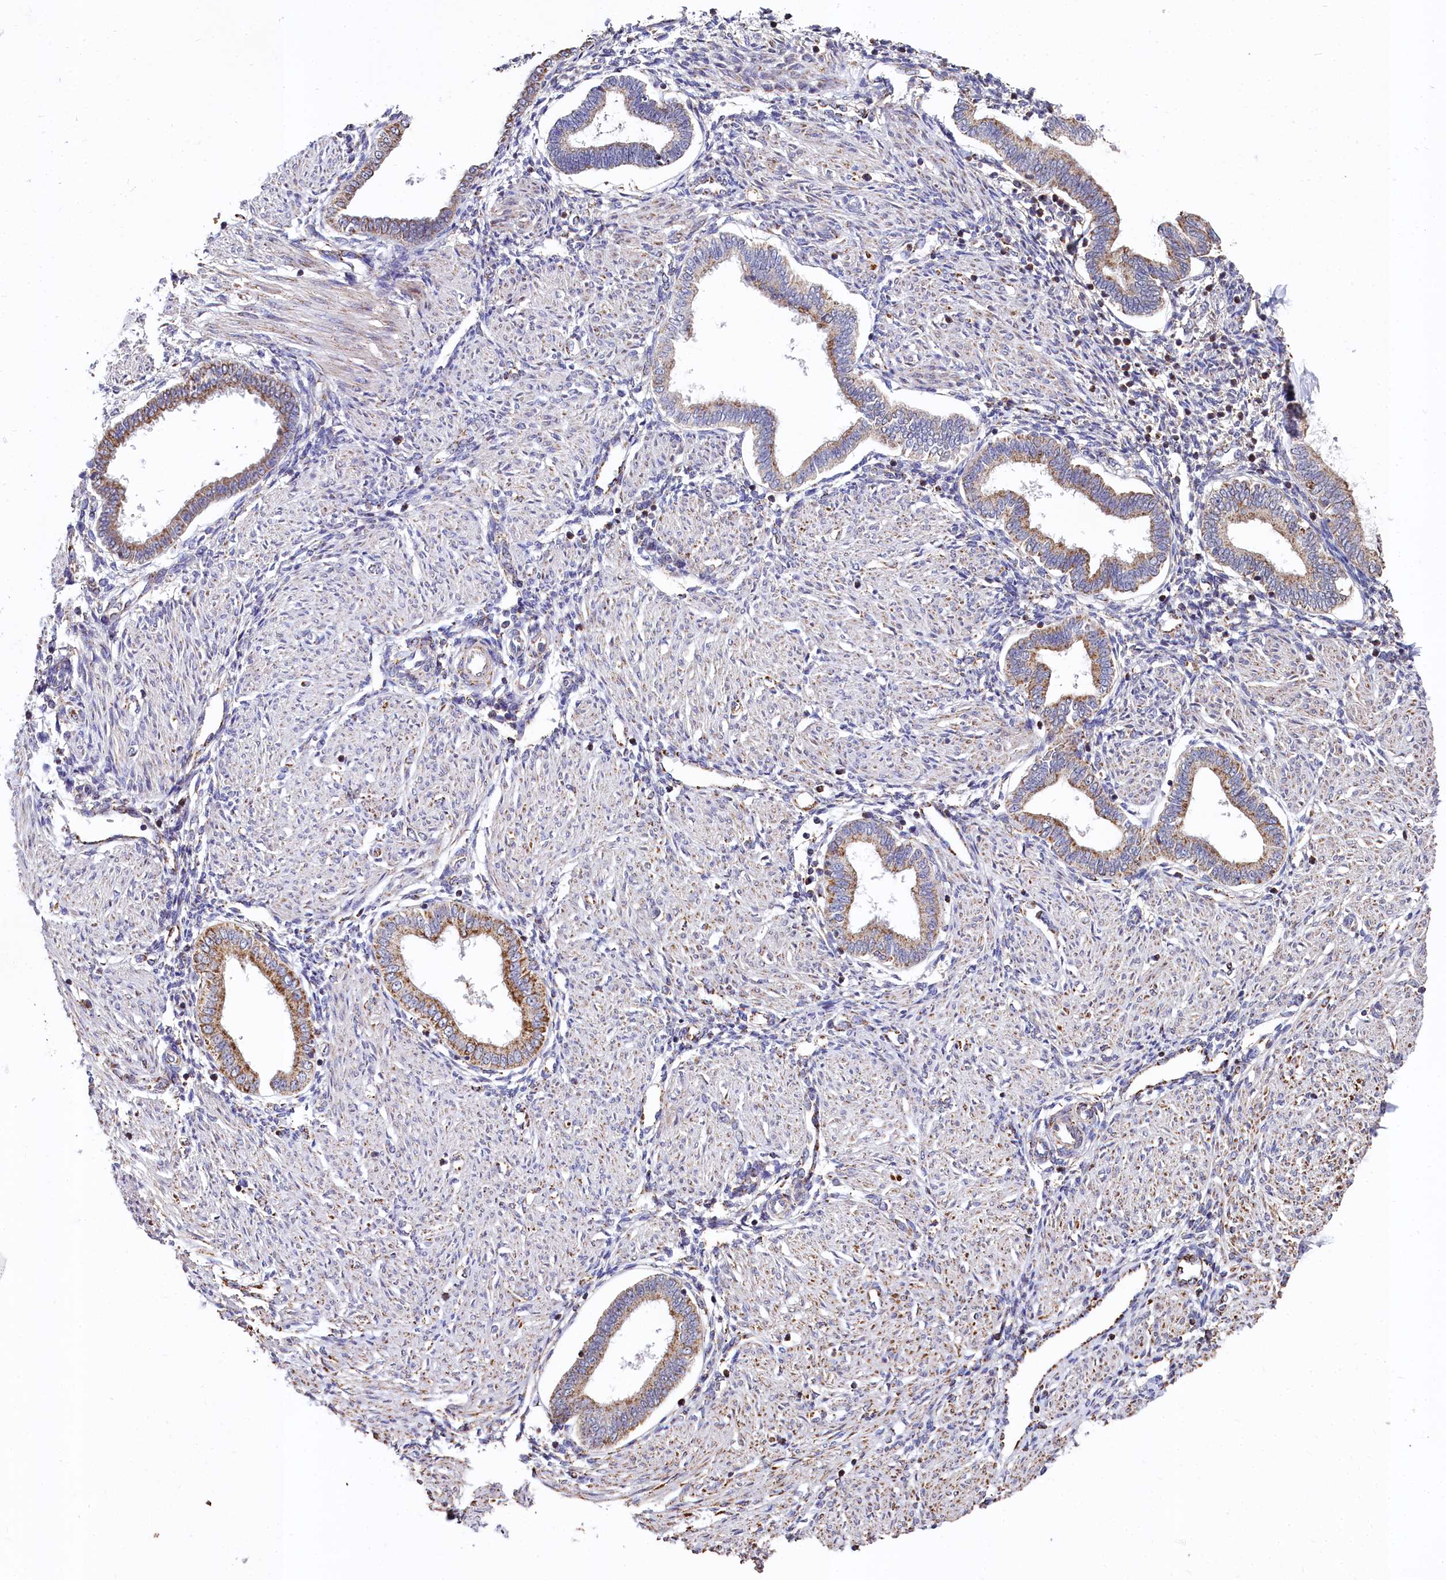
{"staining": {"intensity": "weak", "quantity": "25%-75%", "location": "cytoplasmic/membranous"}, "tissue": "endometrium", "cell_type": "Cells in endometrial stroma", "image_type": "normal", "snomed": [{"axis": "morphology", "description": "Normal tissue, NOS"}, {"axis": "topography", "description": "Endometrium"}], "caption": "Endometrium was stained to show a protein in brown. There is low levels of weak cytoplasmic/membranous expression in about 25%-75% of cells in endometrial stroma. Nuclei are stained in blue.", "gene": "SPRYD3", "patient": {"sex": "female", "age": 53}}